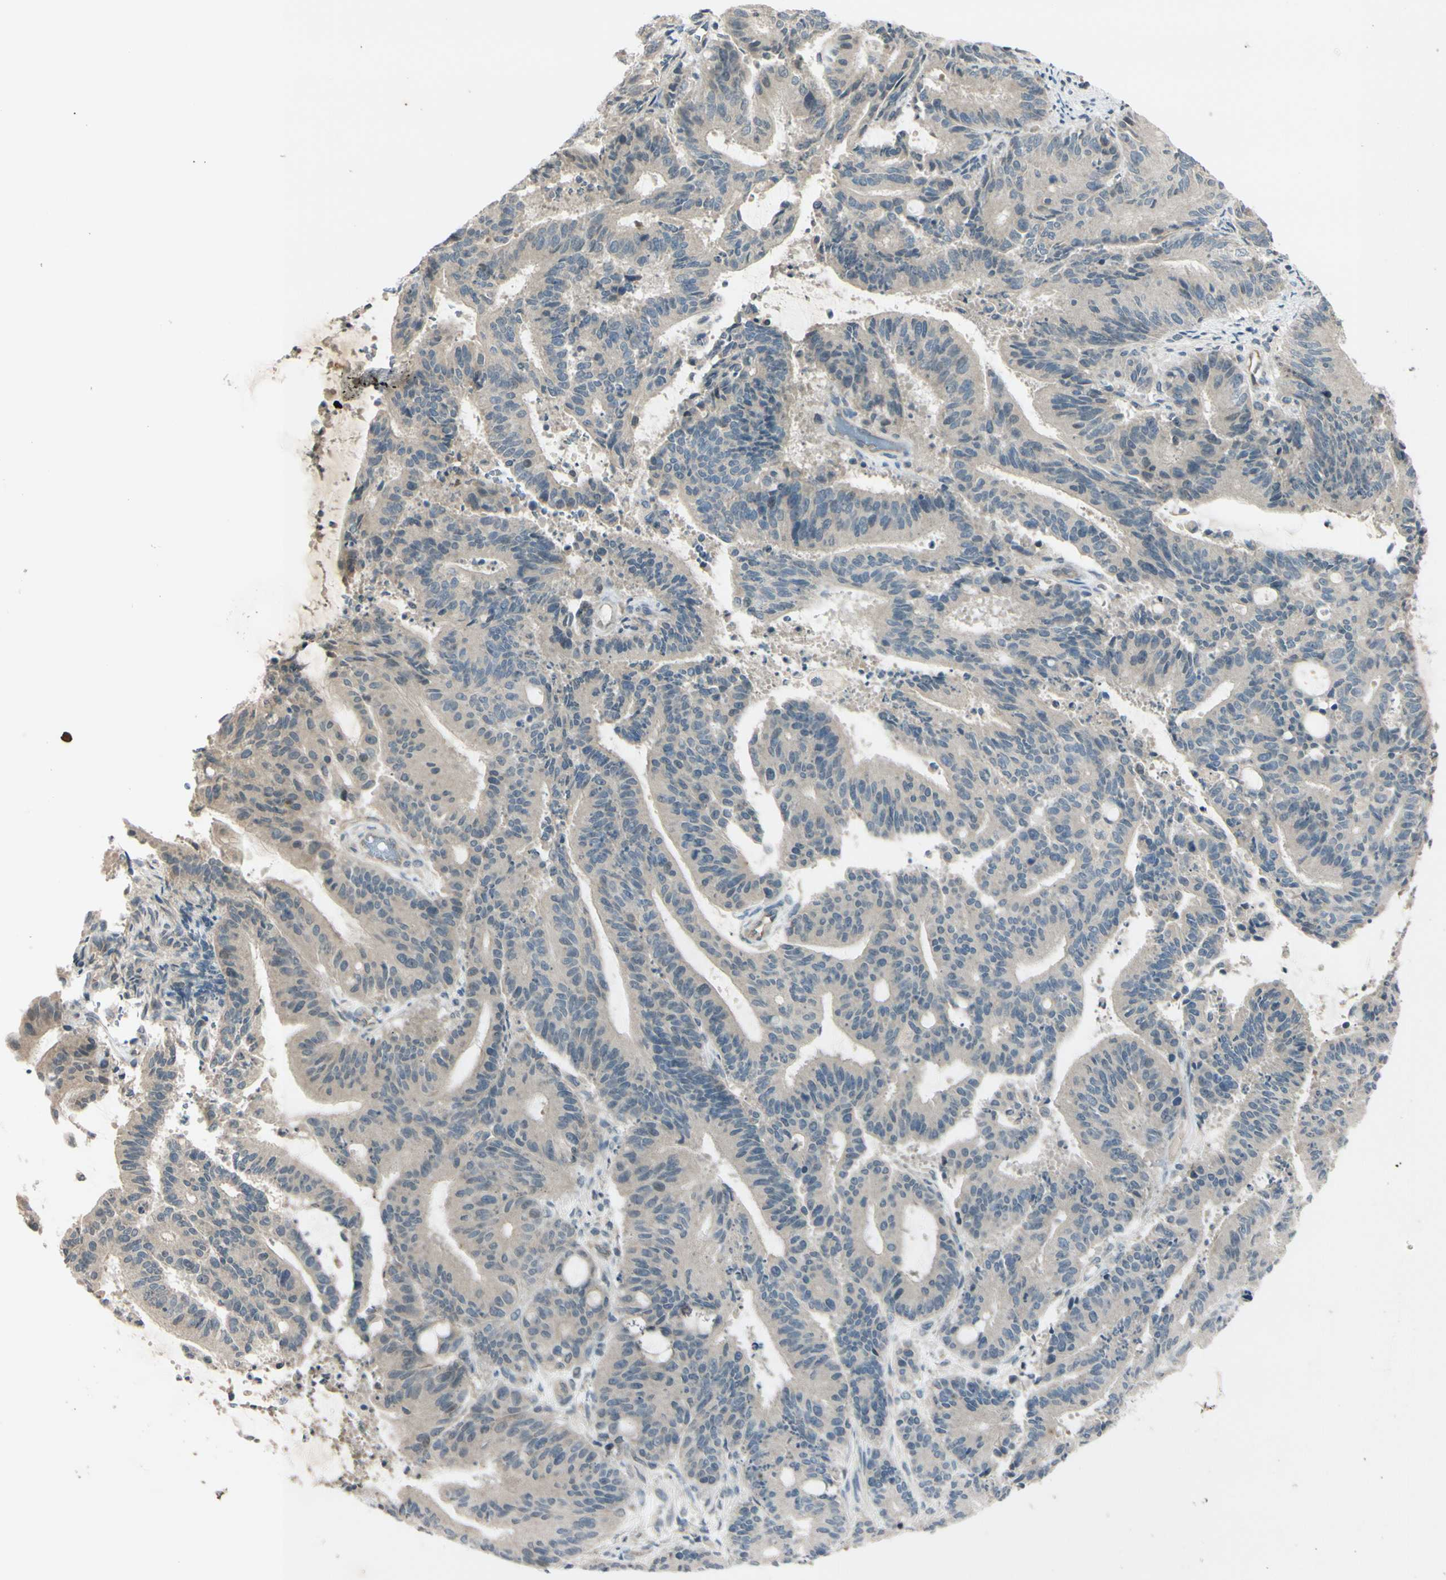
{"staining": {"intensity": "weak", "quantity": ">75%", "location": "cytoplasmic/membranous"}, "tissue": "liver cancer", "cell_type": "Tumor cells", "image_type": "cancer", "snomed": [{"axis": "morphology", "description": "Cholangiocarcinoma"}, {"axis": "topography", "description": "Liver"}], "caption": "Human liver cancer (cholangiocarcinoma) stained with a protein marker displays weak staining in tumor cells.", "gene": "FGF10", "patient": {"sex": "female", "age": 73}}